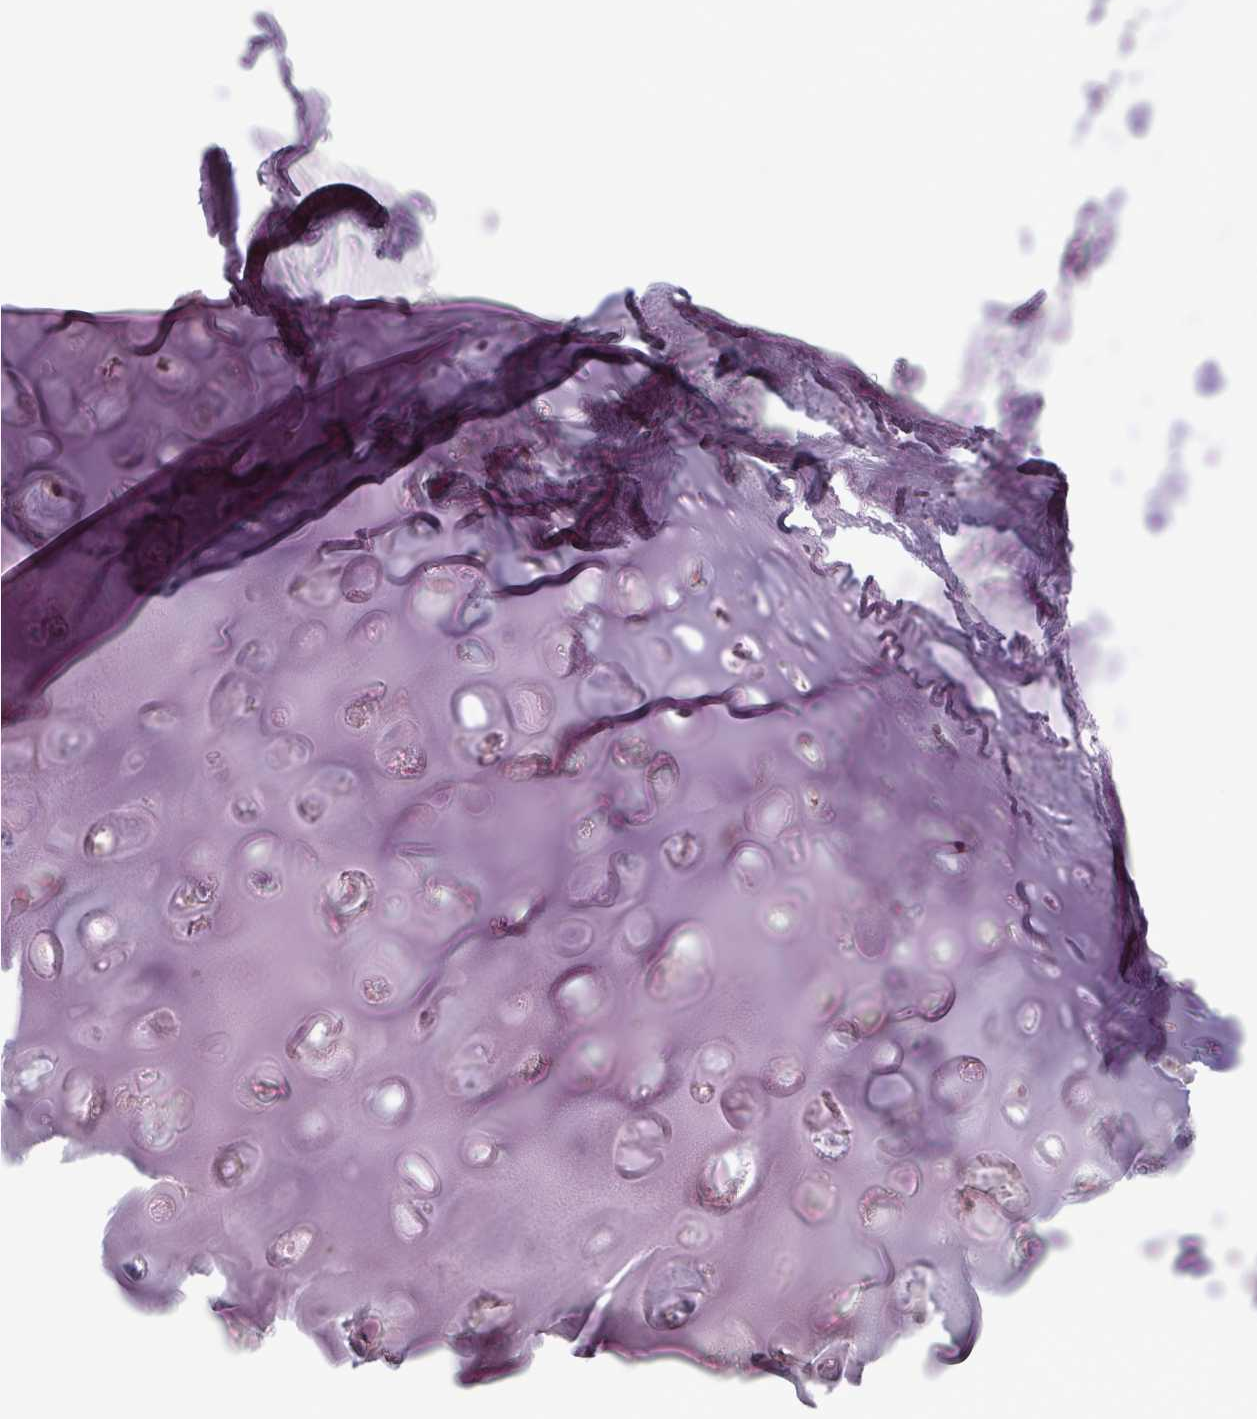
{"staining": {"intensity": "negative", "quantity": "none", "location": "none"}, "tissue": "adipose tissue", "cell_type": "Adipocytes", "image_type": "normal", "snomed": [{"axis": "morphology", "description": "Normal tissue, NOS"}, {"axis": "topography", "description": "Cartilage tissue"}, {"axis": "topography", "description": "Bronchus"}], "caption": "The image demonstrates no significant staining in adipocytes of adipose tissue.", "gene": "POMC", "patient": {"sex": "female", "age": 79}}